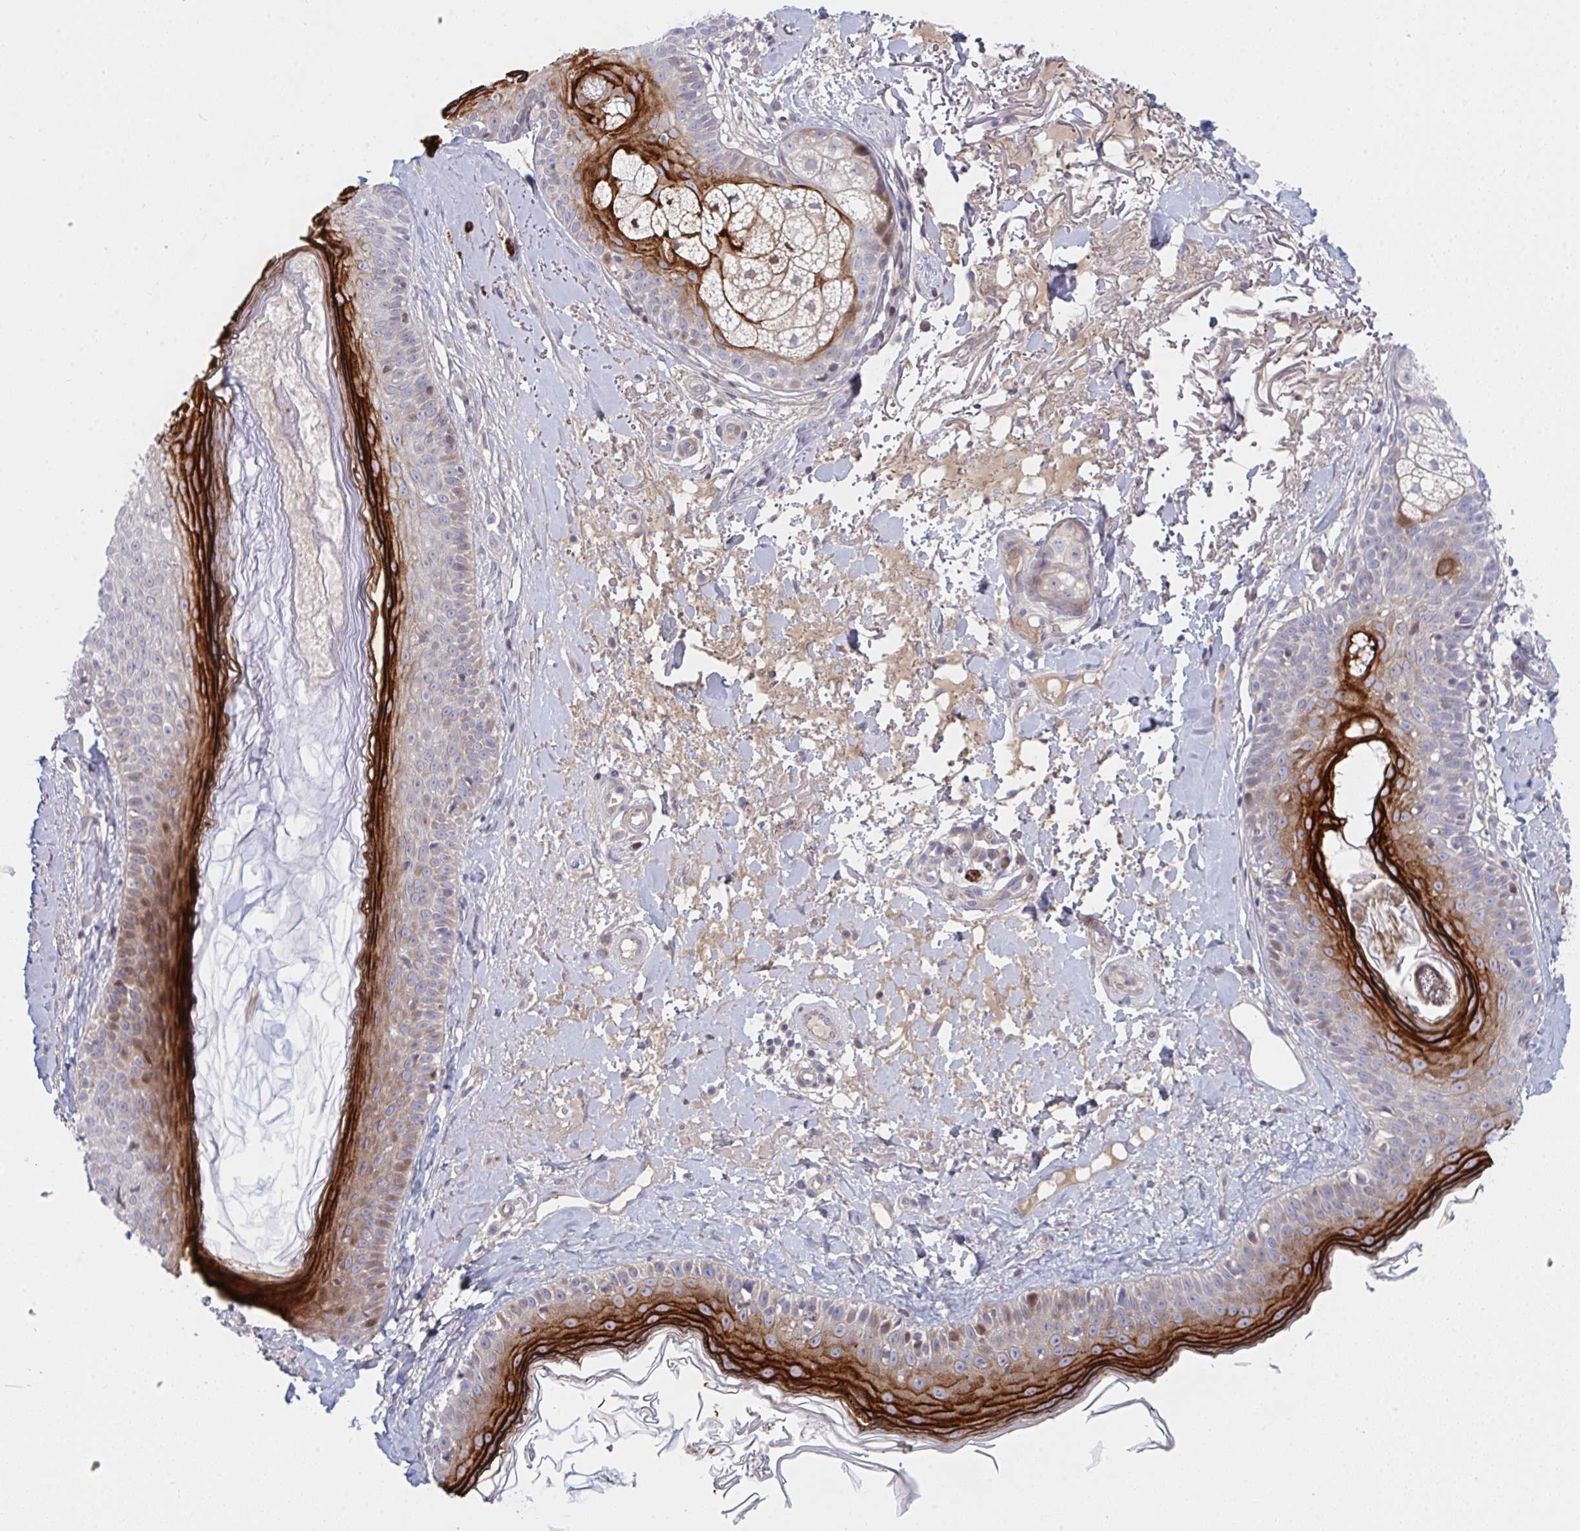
{"staining": {"intensity": "negative", "quantity": "none", "location": "none"}, "tissue": "skin", "cell_type": "Fibroblasts", "image_type": "normal", "snomed": [{"axis": "morphology", "description": "Normal tissue, NOS"}, {"axis": "topography", "description": "Skin"}], "caption": "This is an immunohistochemistry (IHC) image of benign human skin. There is no positivity in fibroblasts.", "gene": "TNFSF4", "patient": {"sex": "male", "age": 73}}